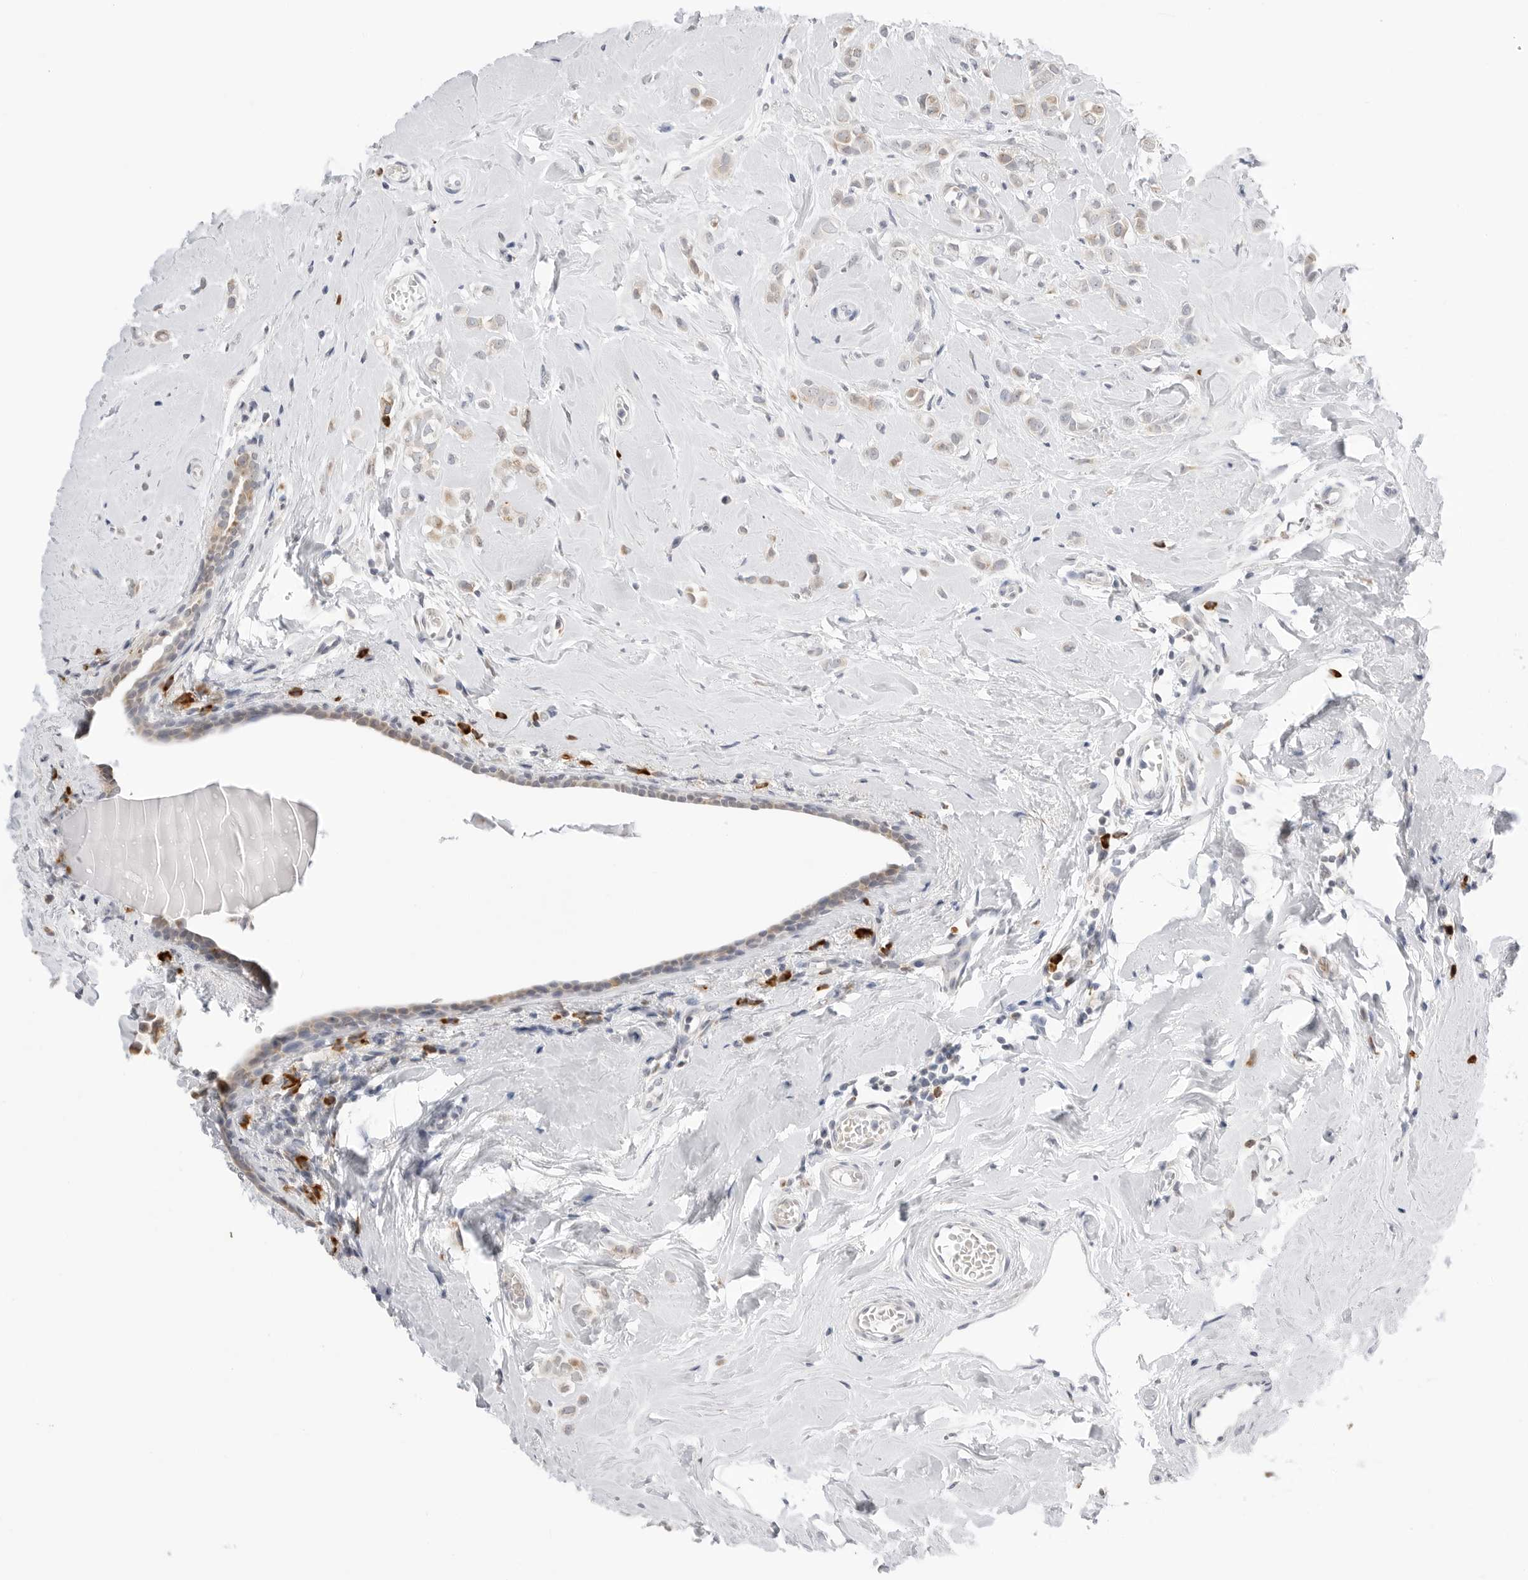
{"staining": {"intensity": "weak", "quantity": "<25%", "location": "cytoplasmic/membranous"}, "tissue": "breast cancer", "cell_type": "Tumor cells", "image_type": "cancer", "snomed": [{"axis": "morphology", "description": "Lobular carcinoma"}, {"axis": "topography", "description": "Breast"}], "caption": "Immunohistochemistry histopathology image of breast cancer stained for a protein (brown), which demonstrates no expression in tumor cells.", "gene": "RPN1", "patient": {"sex": "female", "age": 47}}